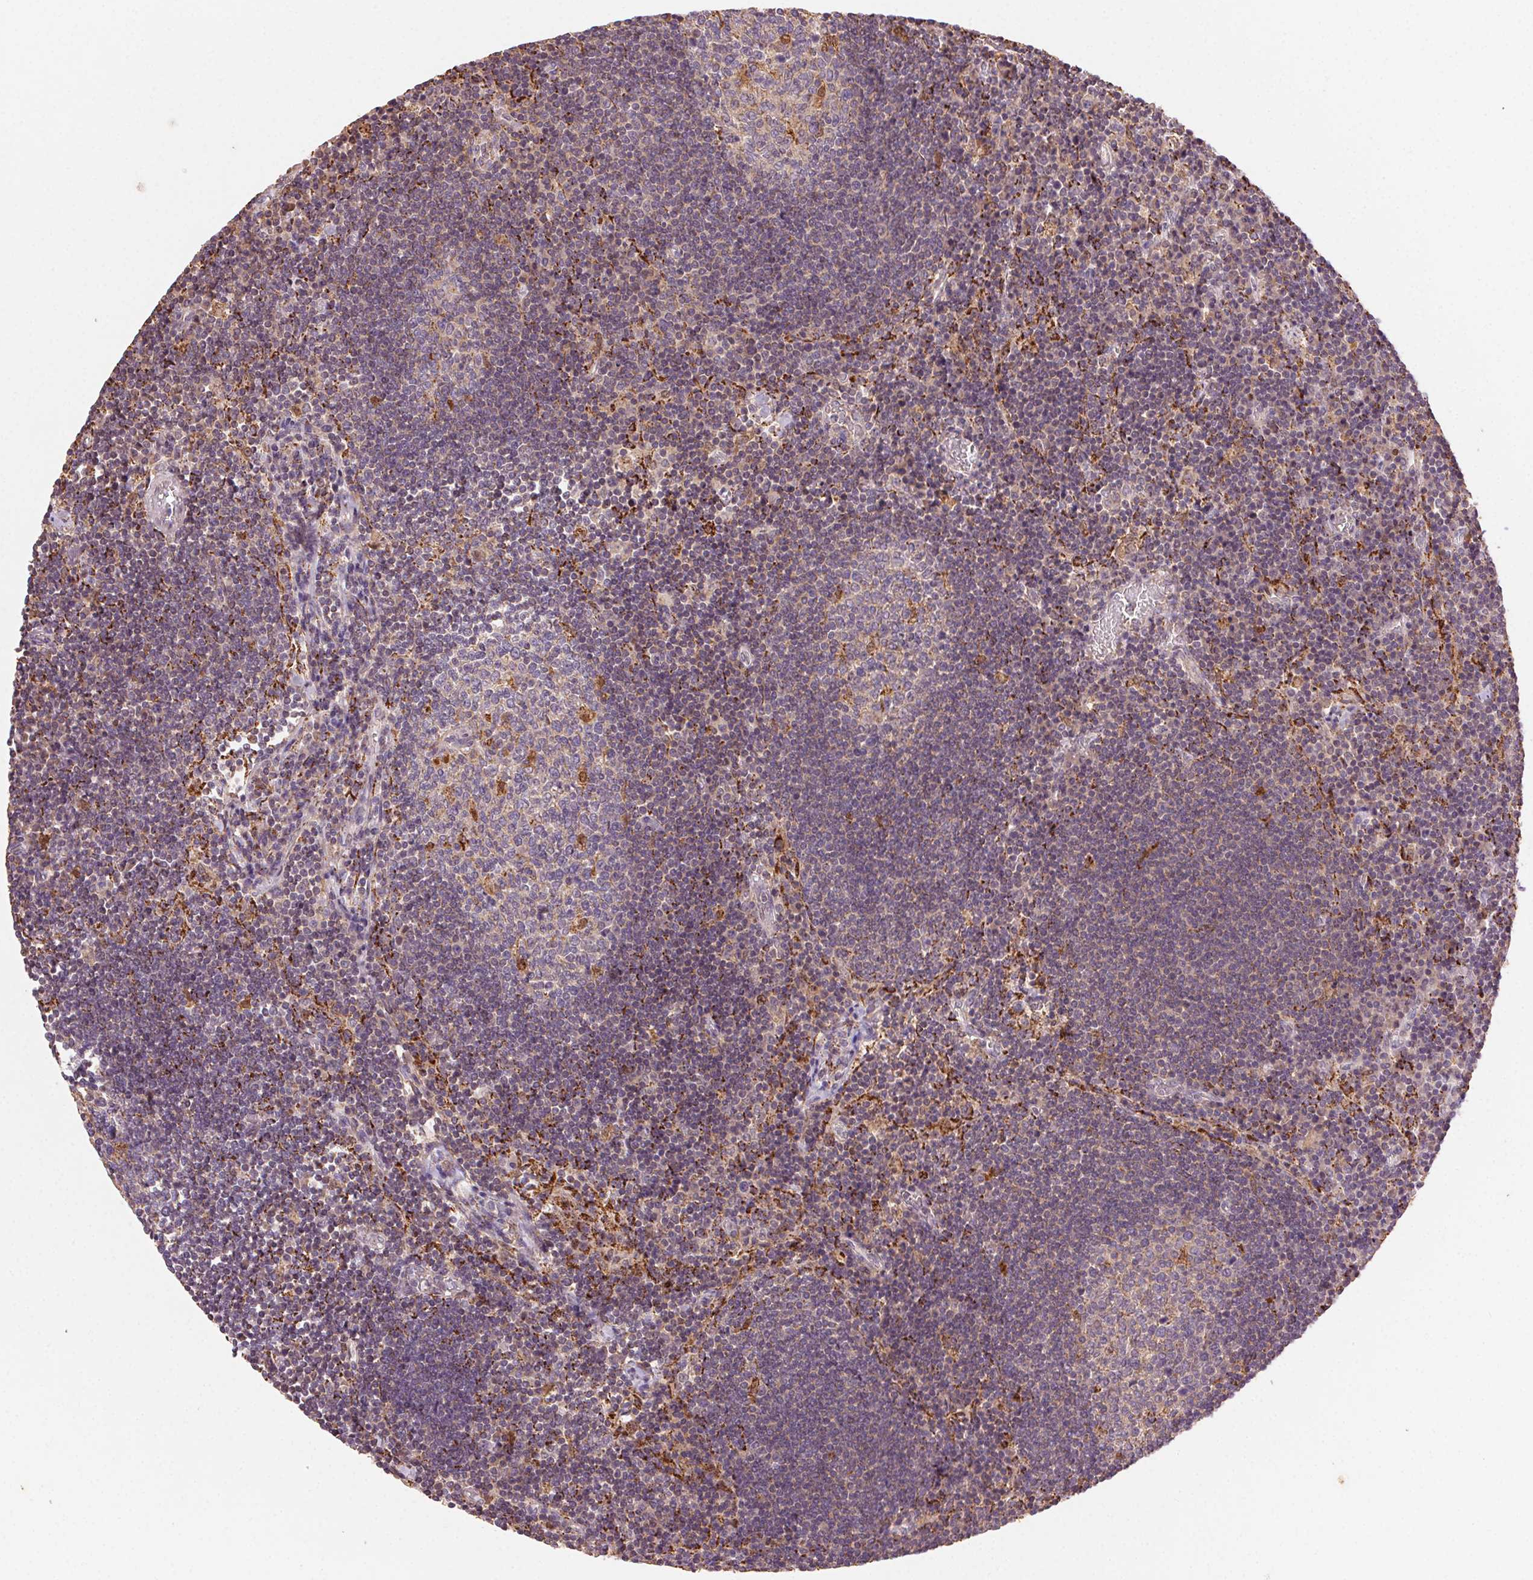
{"staining": {"intensity": "moderate", "quantity": "<25%", "location": "cytoplasmic/membranous"}, "tissue": "lymph node", "cell_type": "Germinal center cells", "image_type": "normal", "snomed": [{"axis": "morphology", "description": "Normal tissue, NOS"}, {"axis": "topography", "description": "Lymph node"}], "caption": "Normal lymph node was stained to show a protein in brown. There is low levels of moderate cytoplasmic/membranous expression in about <25% of germinal center cells. Using DAB (3,3'-diaminobenzidine) (brown) and hematoxylin (blue) stains, captured at high magnification using brightfield microscopy.", "gene": "FNBP1L", "patient": {"sex": "male", "age": 67}}